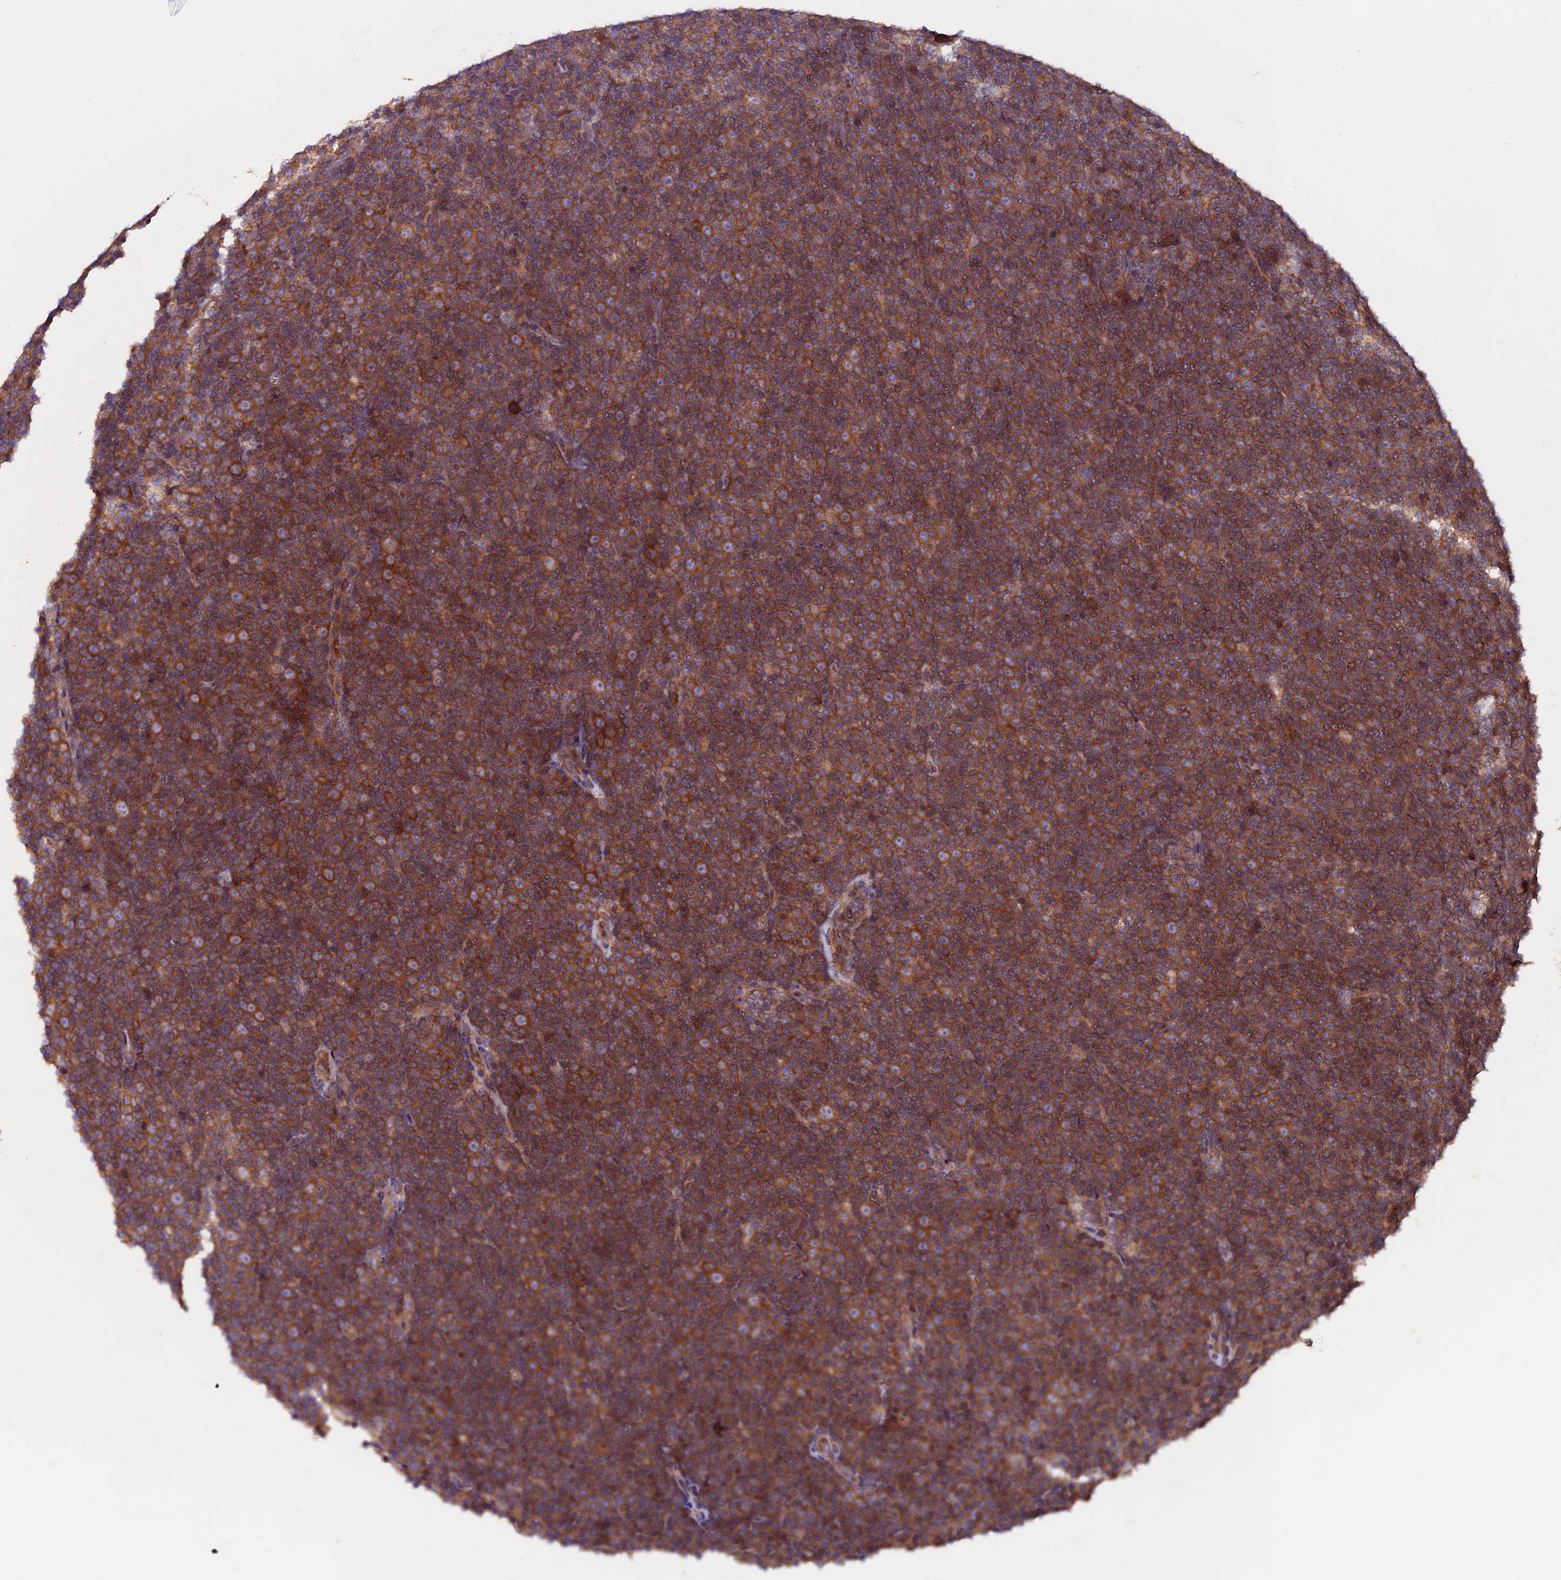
{"staining": {"intensity": "moderate", "quantity": ">75%", "location": "cytoplasmic/membranous"}, "tissue": "lymphoma", "cell_type": "Tumor cells", "image_type": "cancer", "snomed": [{"axis": "morphology", "description": "Malignant lymphoma, non-Hodgkin's type, Low grade"}, {"axis": "topography", "description": "Lymph node"}], "caption": "IHC photomicrograph of lymphoma stained for a protein (brown), which displays medium levels of moderate cytoplasmic/membranous staining in about >75% of tumor cells.", "gene": "ZNF598", "patient": {"sex": "female", "age": 67}}